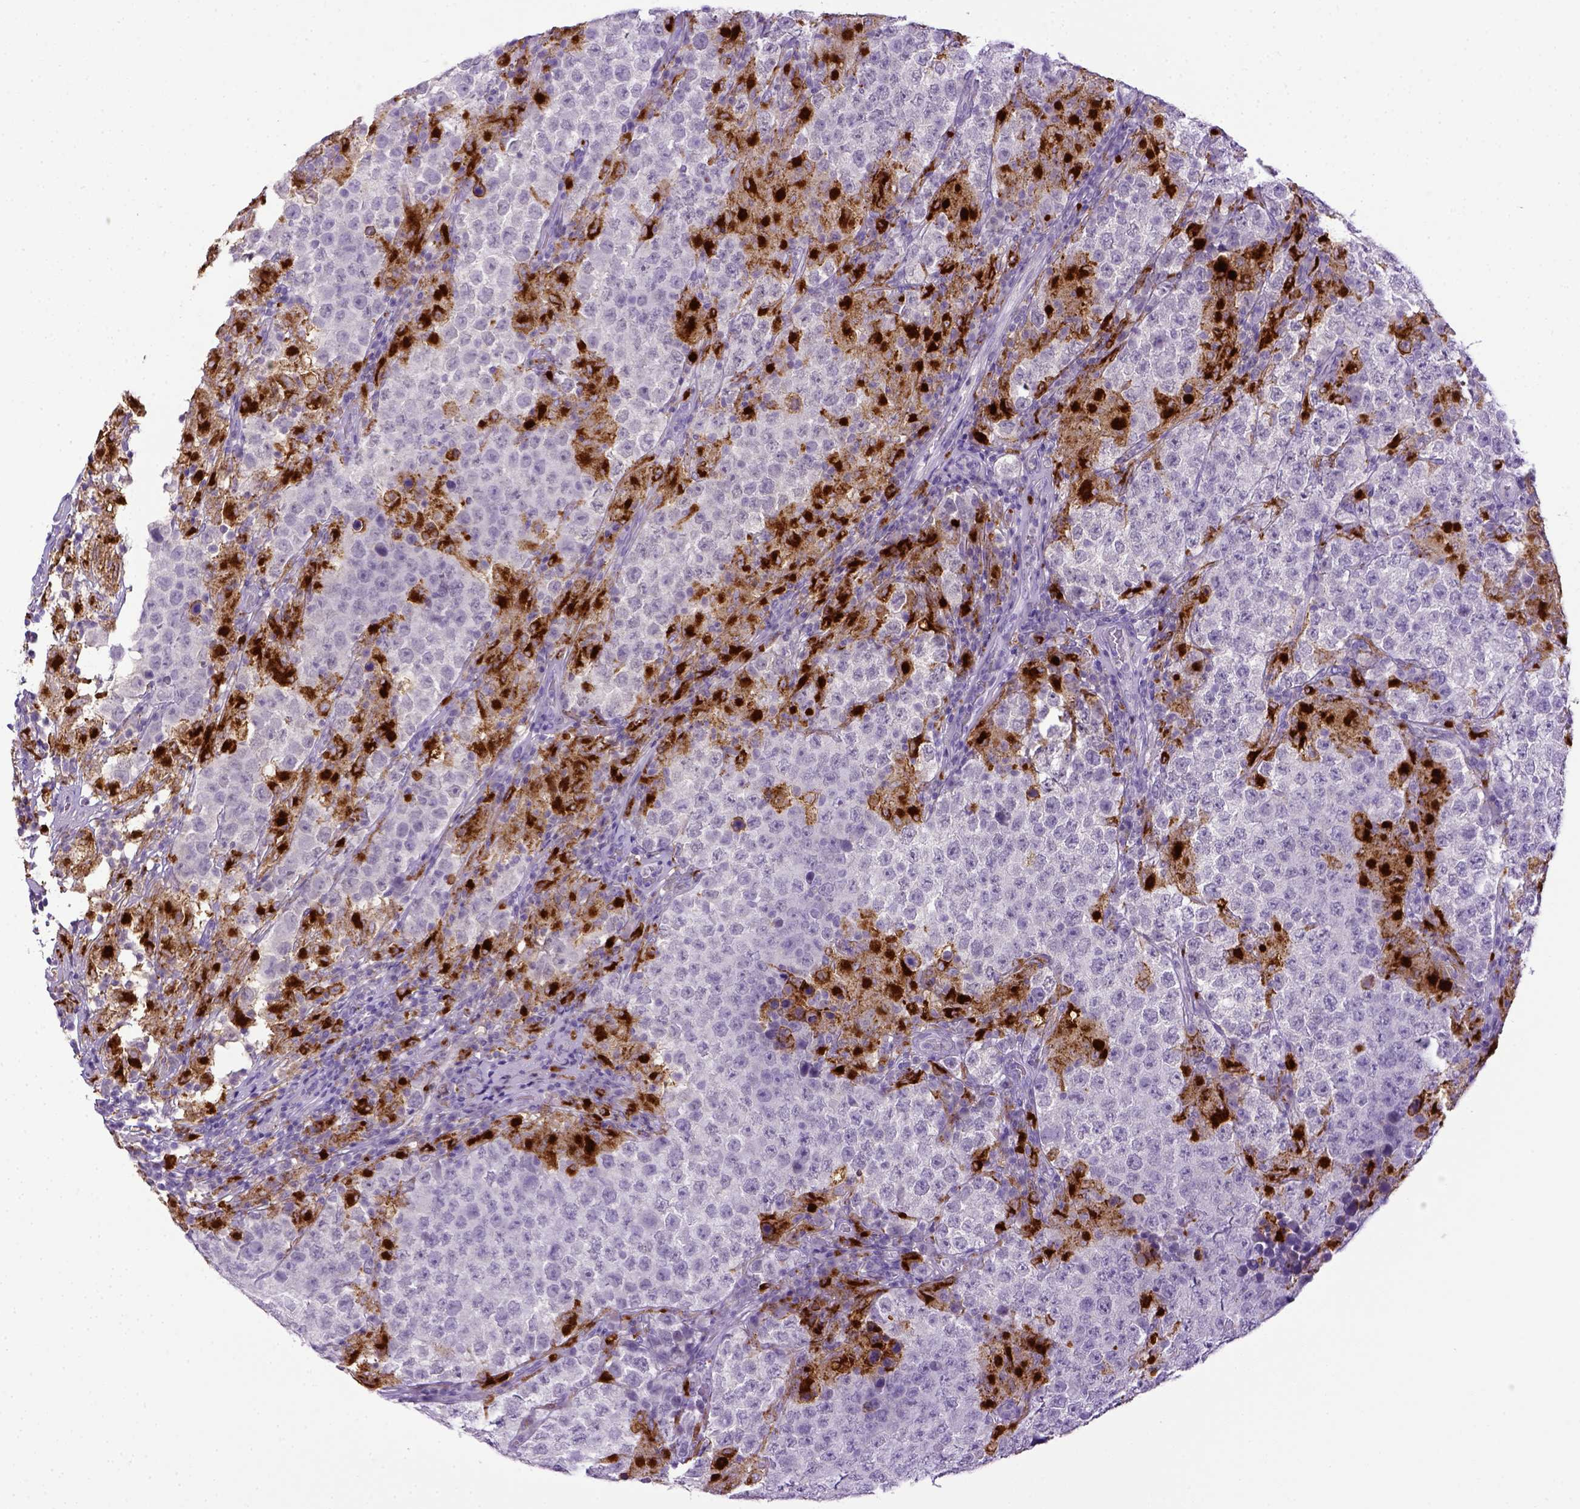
{"staining": {"intensity": "negative", "quantity": "none", "location": "none"}, "tissue": "testis cancer", "cell_type": "Tumor cells", "image_type": "cancer", "snomed": [{"axis": "morphology", "description": "Seminoma, NOS"}, {"axis": "morphology", "description": "Carcinoma, Embryonal, NOS"}, {"axis": "topography", "description": "Testis"}], "caption": "High magnification brightfield microscopy of testis cancer stained with DAB (3,3'-diaminobenzidine) (brown) and counterstained with hematoxylin (blue): tumor cells show no significant staining.", "gene": "CD68", "patient": {"sex": "male", "age": 41}}